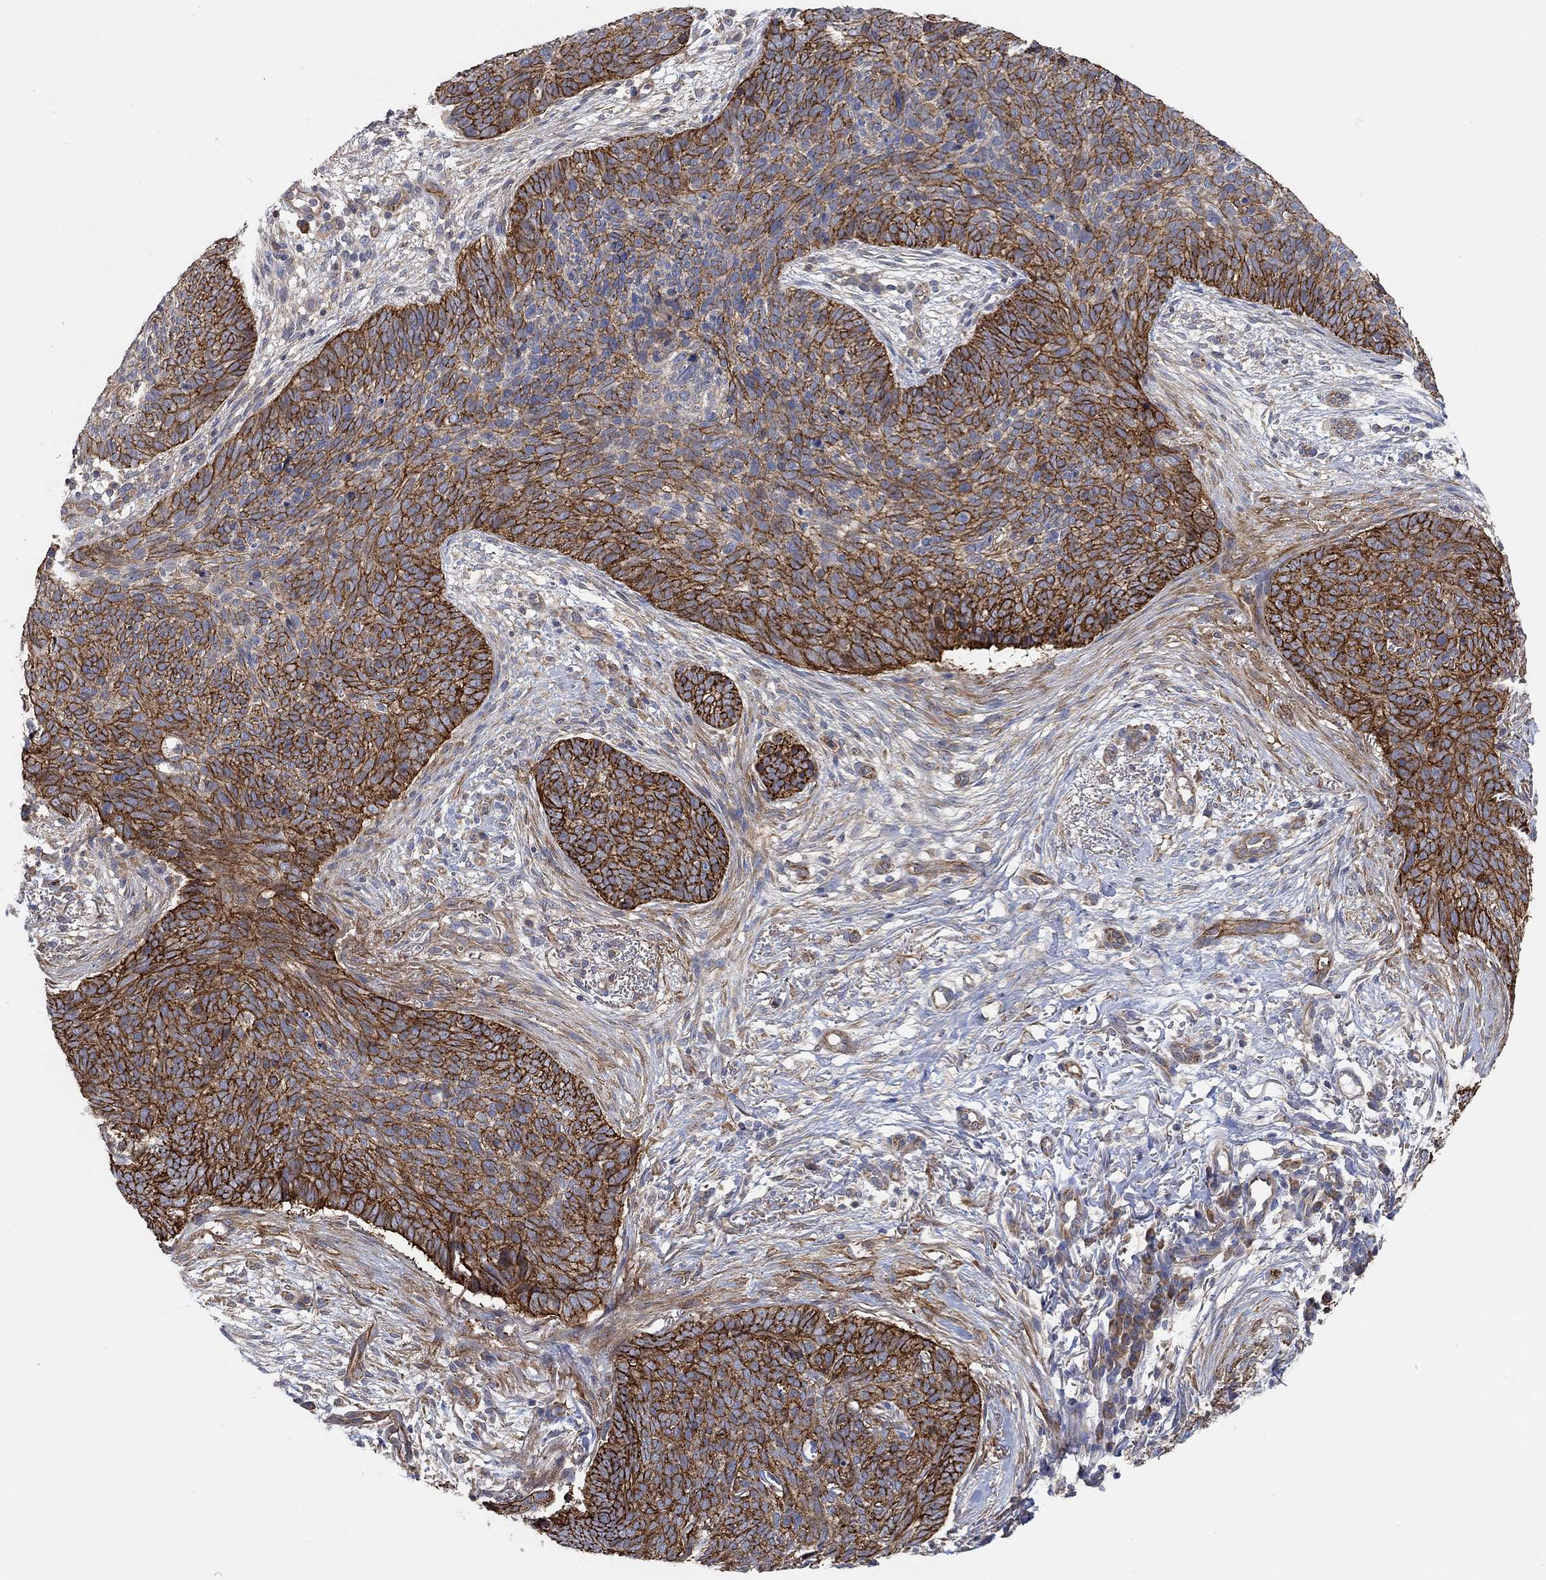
{"staining": {"intensity": "strong", "quantity": "25%-75%", "location": "cytoplasmic/membranous"}, "tissue": "skin cancer", "cell_type": "Tumor cells", "image_type": "cancer", "snomed": [{"axis": "morphology", "description": "Basal cell carcinoma"}, {"axis": "topography", "description": "Skin"}], "caption": "IHC histopathology image of neoplastic tissue: skin cancer (basal cell carcinoma) stained using IHC reveals high levels of strong protein expression localized specifically in the cytoplasmic/membranous of tumor cells, appearing as a cytoplasmic/membranous brown color.", "gene": "SYT16", "patient": {"sex": "male", "age": 64}}